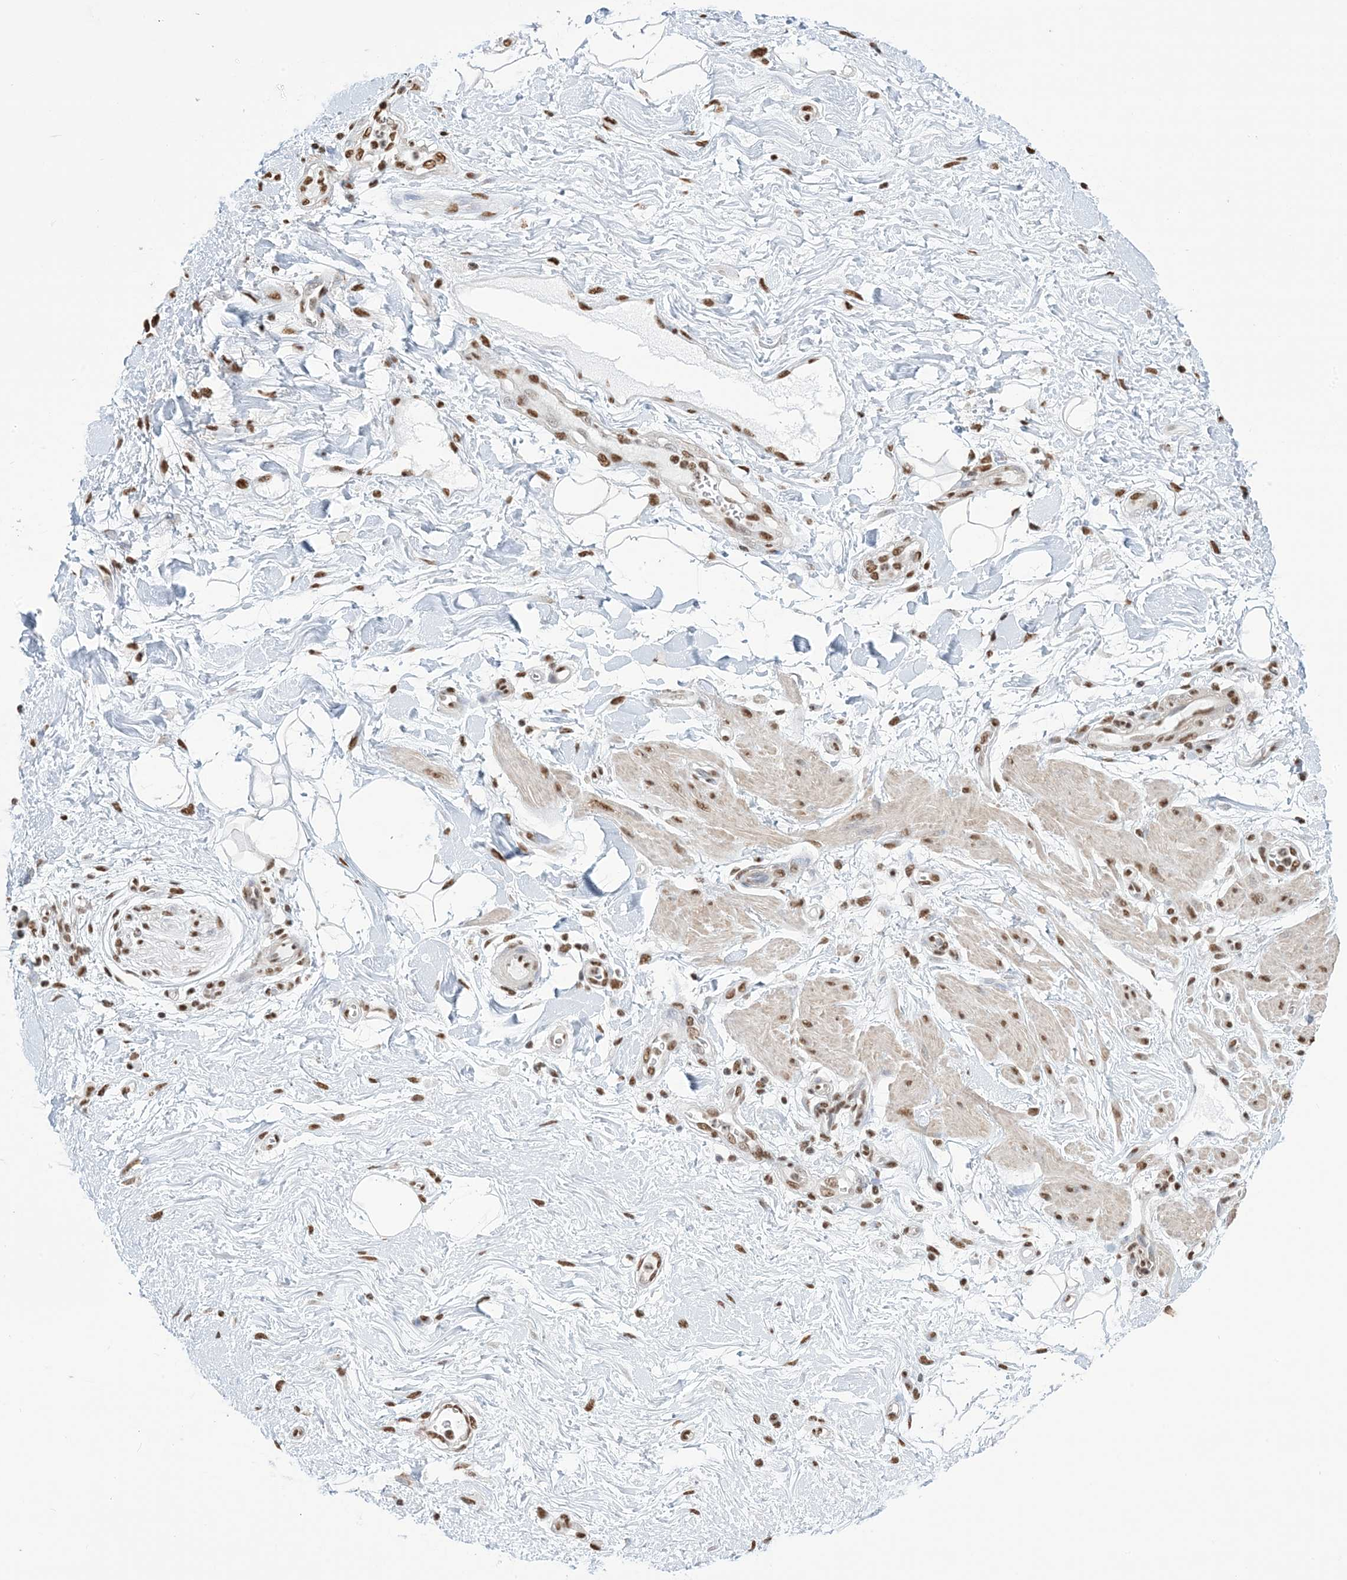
{"staining": {"intensity": "moderate", "quantity": "25%-75%", "location": "nuclear"}, "tissue": "adipose tissue", "cell_type": "Adipocytes", "image_type": "normal", "snomed": [{"axis": "morphology", "description": "Normal tissue, NOS"}, {"axis": "morphology", "description": "Adenocarcinoma, NOS"}, {"axis": "topography", "description": "Pancreas"}, {"axis": "topography", "description": "Peripheral nerve tissue"}], "caption": "A histopathology image of adipose tissue stained for a protein displays moderate nuclear brown staining in adipocytes.", "gene": "ZNF792", "patient": {"sex": "male", "age": 59}}